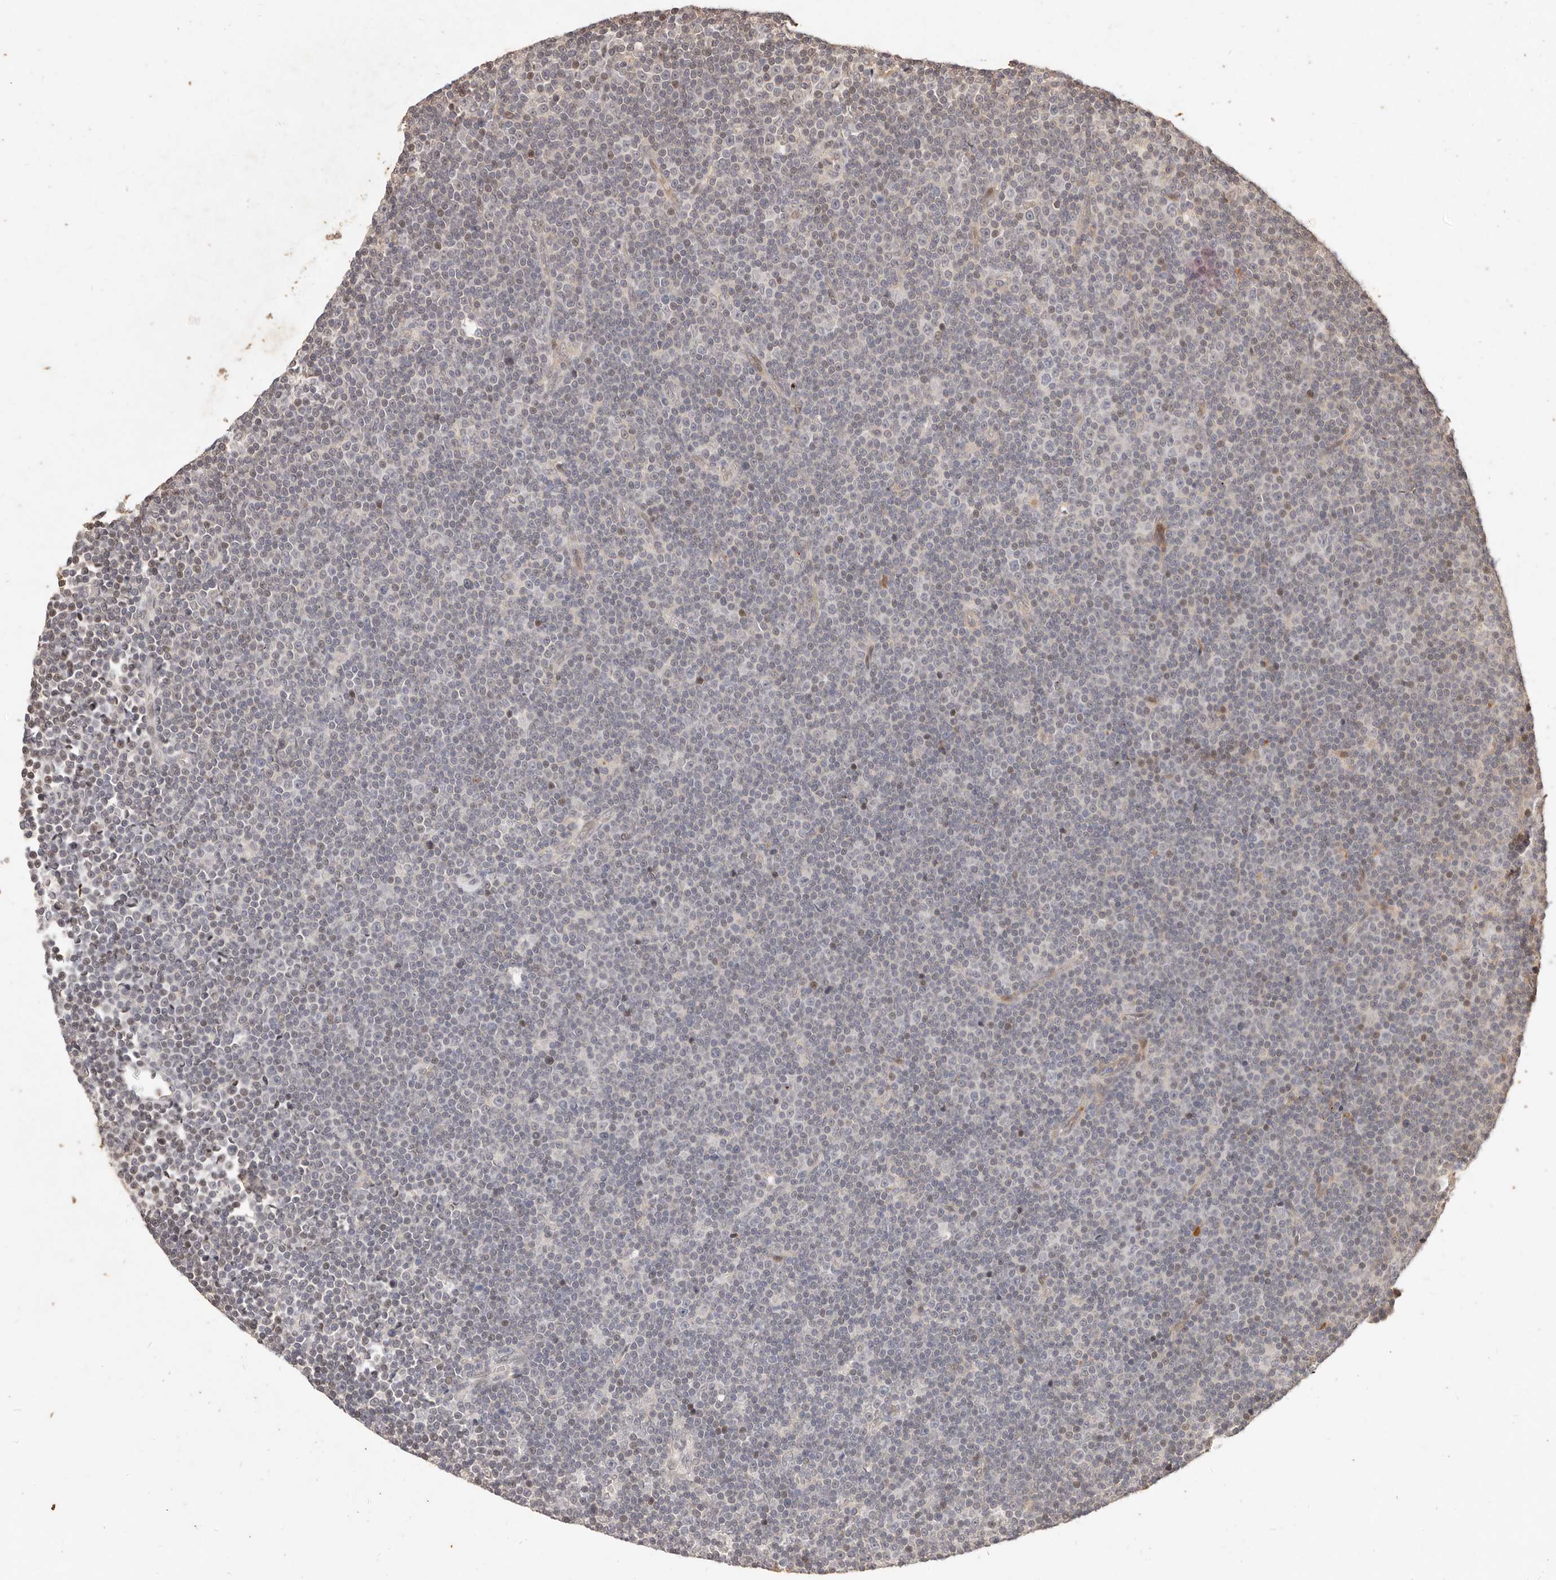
{"staining": {"intensity": "negative", "quantity": "none", "location": "none"}, "tissue": "lymphoma", "cell_type": "Tumor cells", "image_type": "cancer", "snomed": [{"axis": "morphology", "description": "Malignant lymphoma, non-Hodgkin's type, Low grade"}, {"axis": "topography", "description": "Lymph node"}], "caption": "DAB immunohistochemical staining of lymphoma exhibits no significant staining in tumor cells.", "gene": "KIF9", "patient": {"sex": "female", "age": 67}}